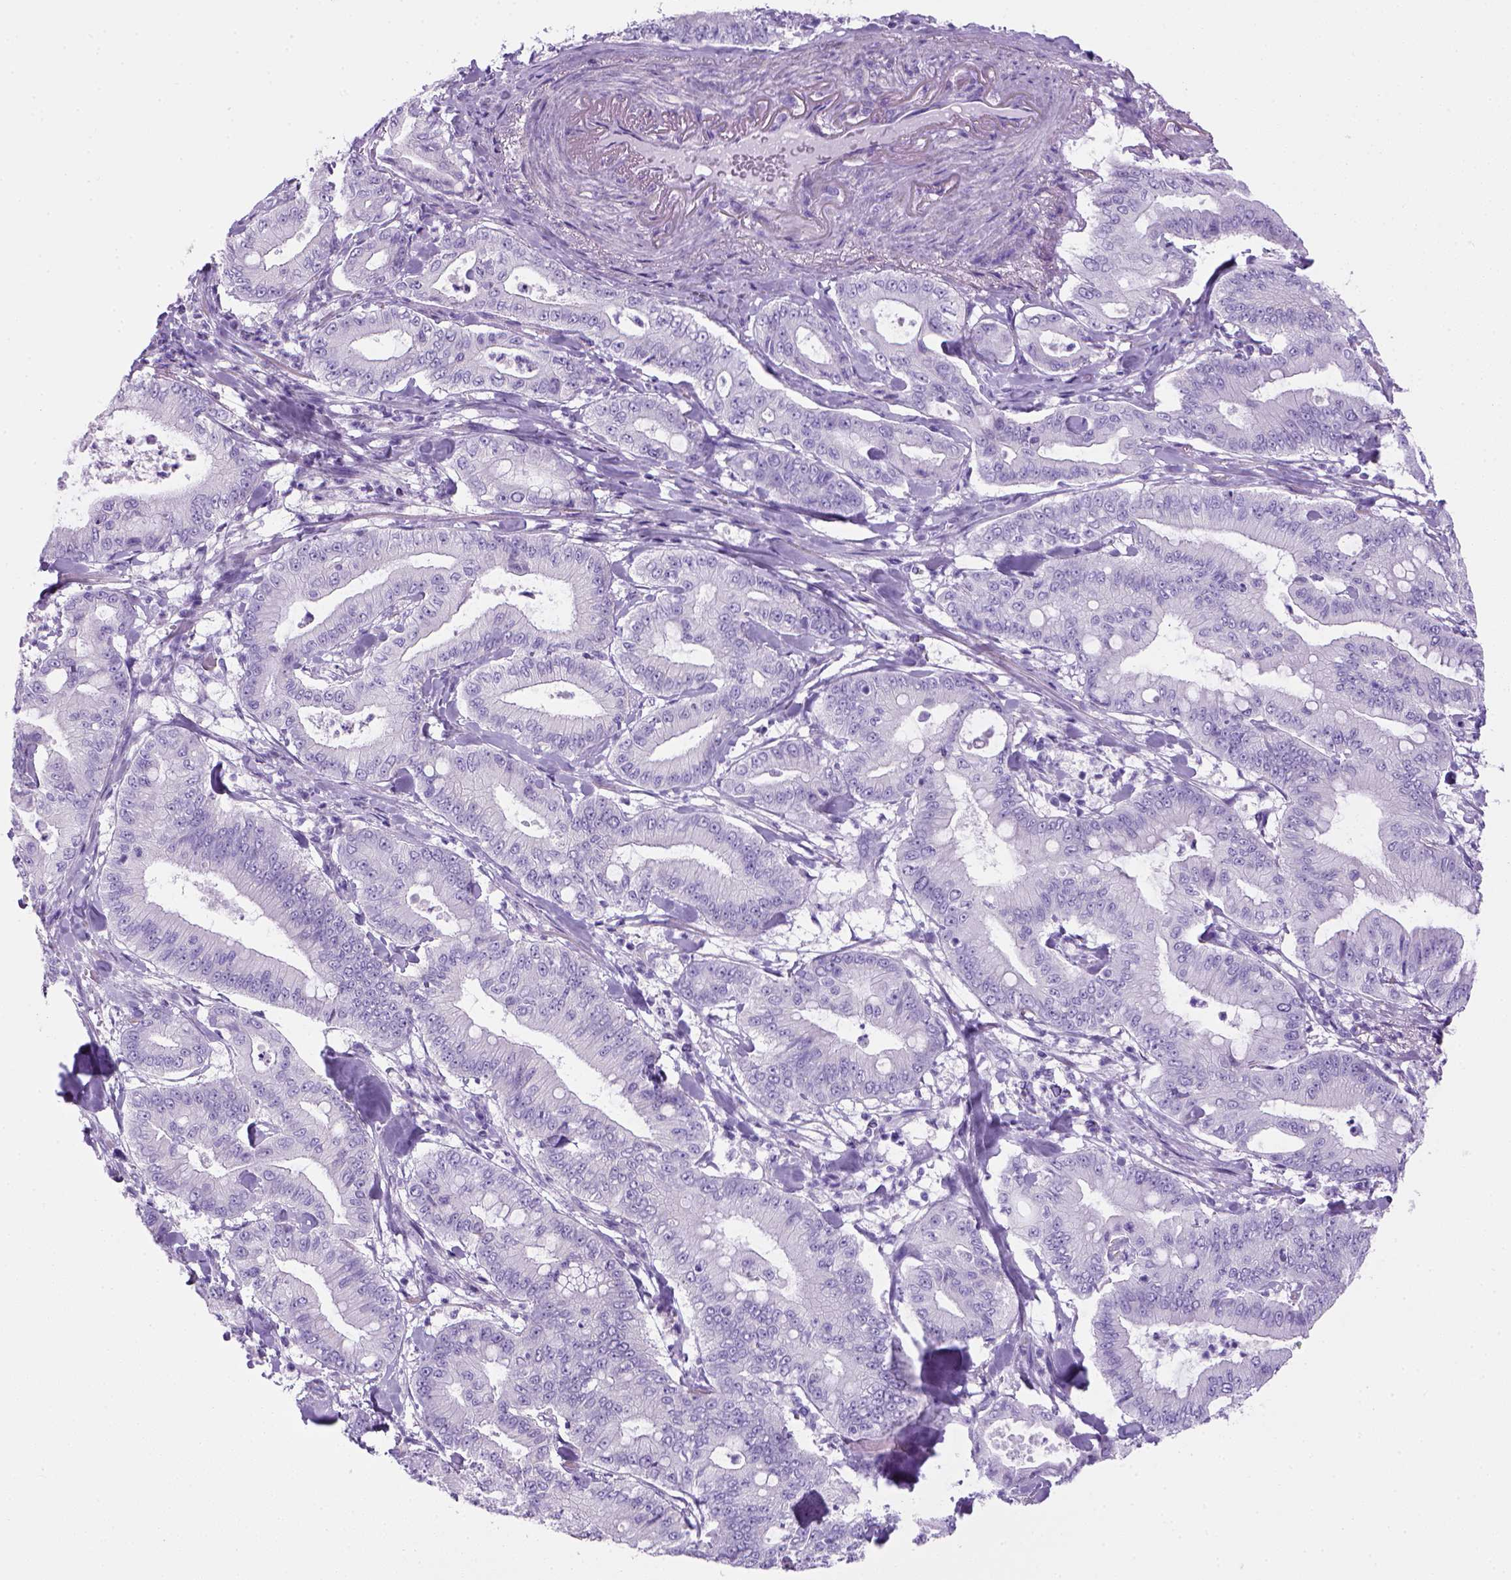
{"staining": {"intensity": "negative", "quantity": "none", "location": "none"}, "tissue": "pancreatic cancer", "cell_type": "Tumor cells", "image_type": "cancer", "snomed": [{"axis": "morphology", "description": "Adenocarcinoma, NOS"}, {"axis": "topography", "description": "Pancreas"}], "caption": "DAB (3,3'-diaminobenzidine) immunohistochemical staining of pancreatic cancer demonstrates no significant expression in tumor cells.", "gene": "ARHGEF33", "patient": {"sex": "male", "age": 71}}